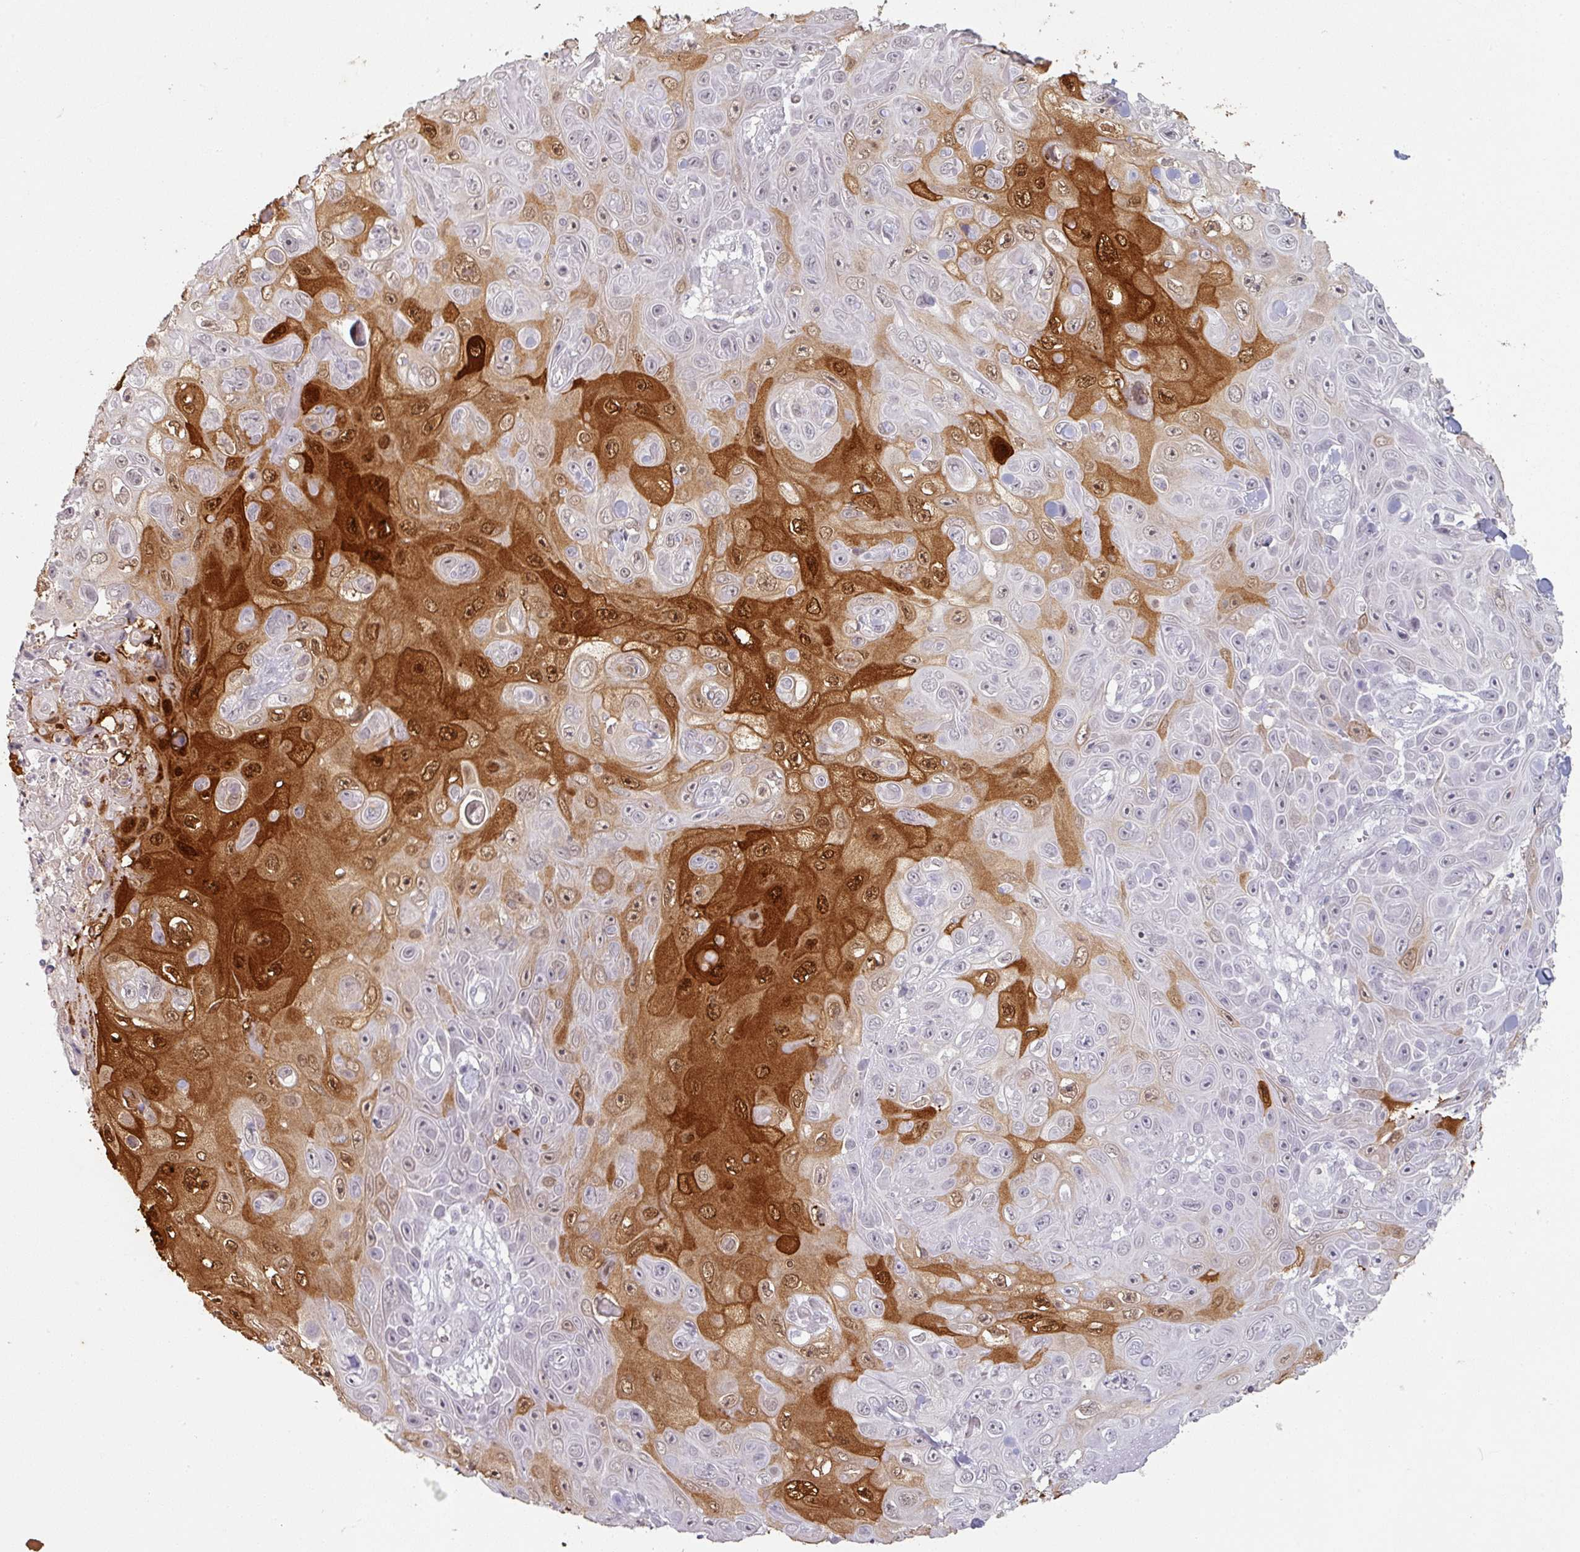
{"staining": {"intensity": "strong", "quantity": "25%-75%", "location": "cytoplasmic/membranous,nuclear"}, "tissue": "skin cancer", "cell_type": "Tumor cells", "image_type": "cancer", "snomed": [{"axis": "morphology", "description": "Squamous cell carcinoma, NOS"}, {"axis": "topography", "description": "Skin"}], "caption": "Immunohistochemistry (IHC) micrograph of neoplastic tissue: human squamous cell carcinoma (skin) stained using immunohistochemistry exhibits high levels of strong protein expression localized specifically in the cytoplasmic/membranous and nuclear of tumor cells, appearing as a cytoplasmic/membranous and nuclear brown color.", "gene": "SPRR1A", "patient": {"sex": "male", "age": 82}}